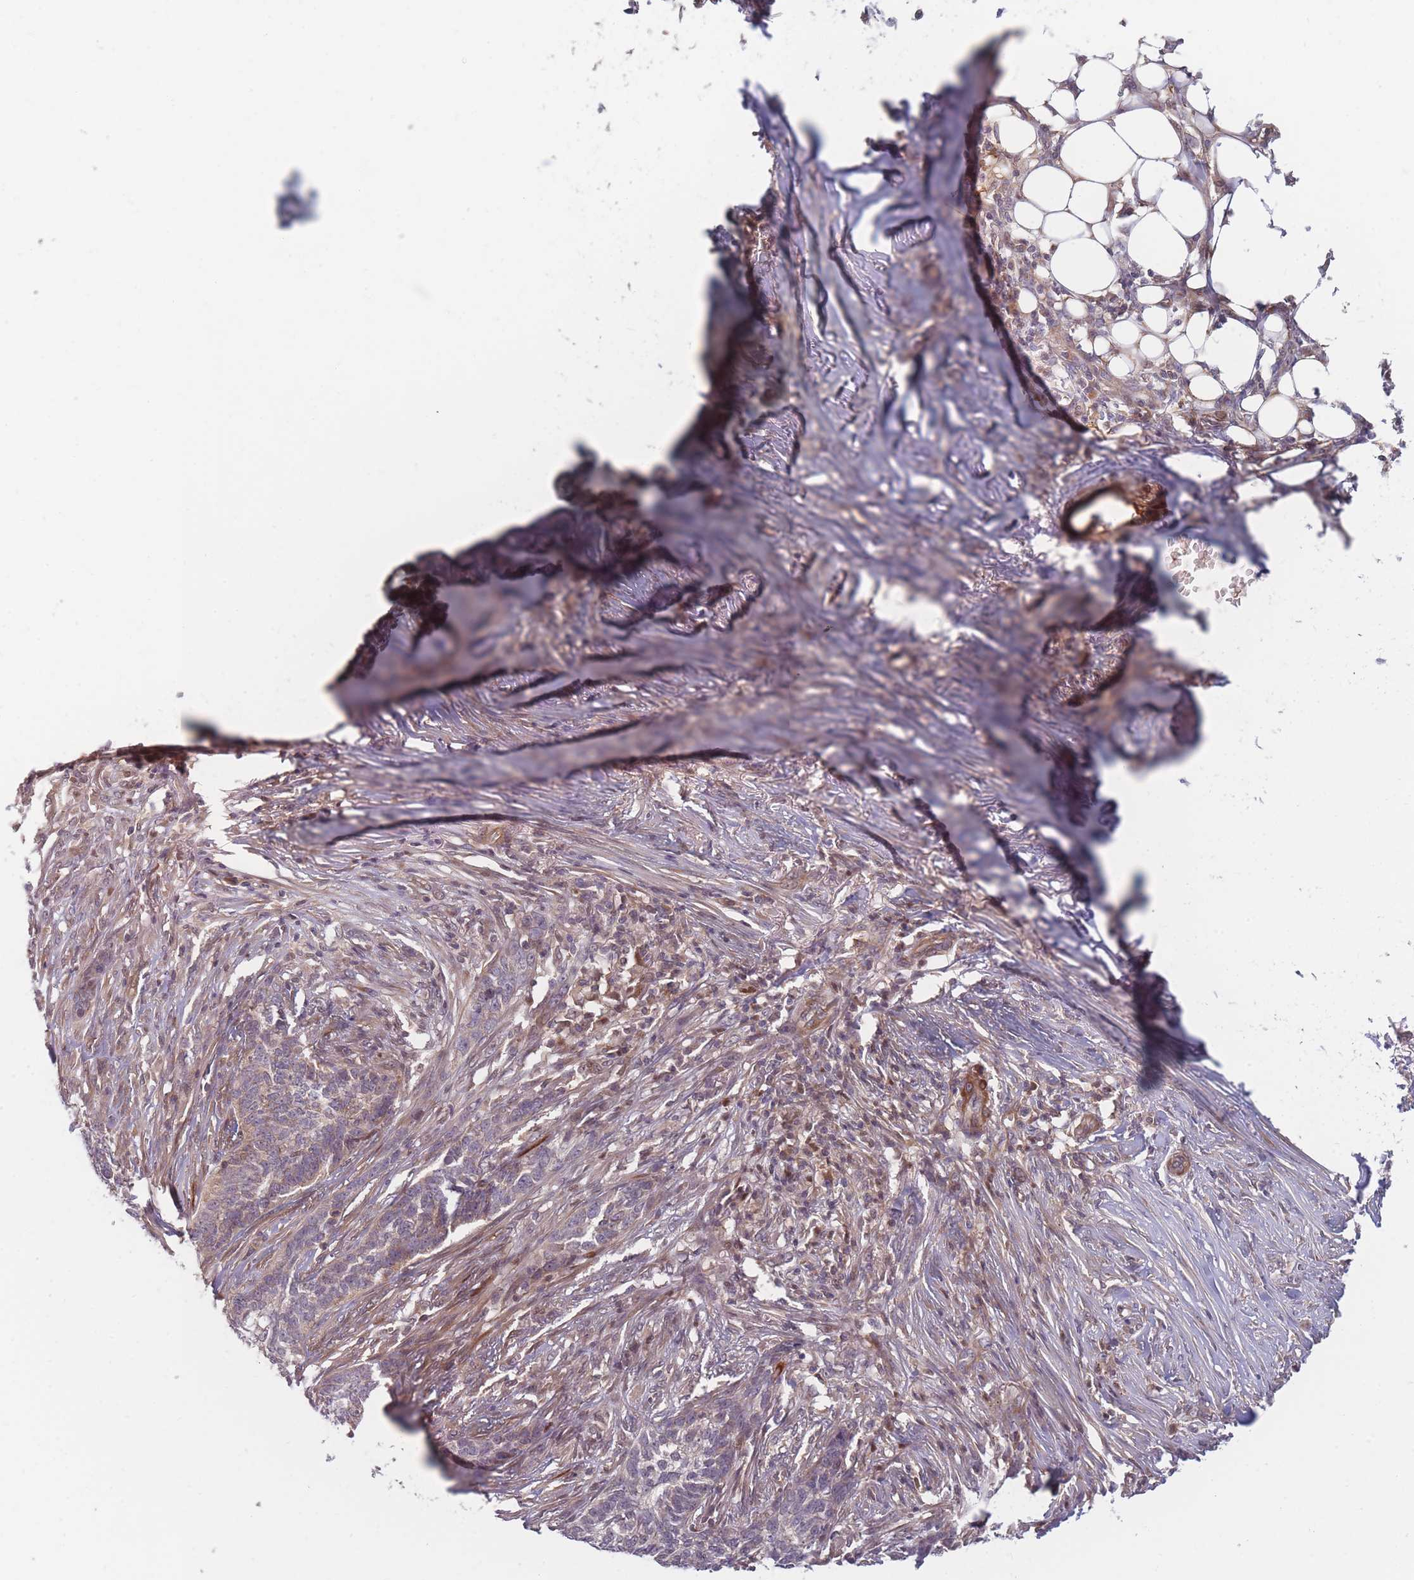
{"staining": {"intensity": "weak", "quantity": "25%-75%", "location": "cytoplasmic/membranous"}, "tissue": "skin cancer", "cell_type": "Tumor cells", "image_type": "cancer", "snomed": [{"axis": "morphology", "description": "Basal cell carcinoma"}, {"axis": "topography", "description": "Skin"}], "caption": "IHC of human skin basal cell carcinoma shows low levels of weak cytoplasmic/membranous positivity in approximately 25%-75% of tumor cells. The staining is performed using DAB (3,3'-diaminobenzidine) brown chromogen to label protein expression. The nuclei are counter-stained blue using hematoxylin.", "gene": "FAM153A", "patient": {"sex": "male", "age": 85}}